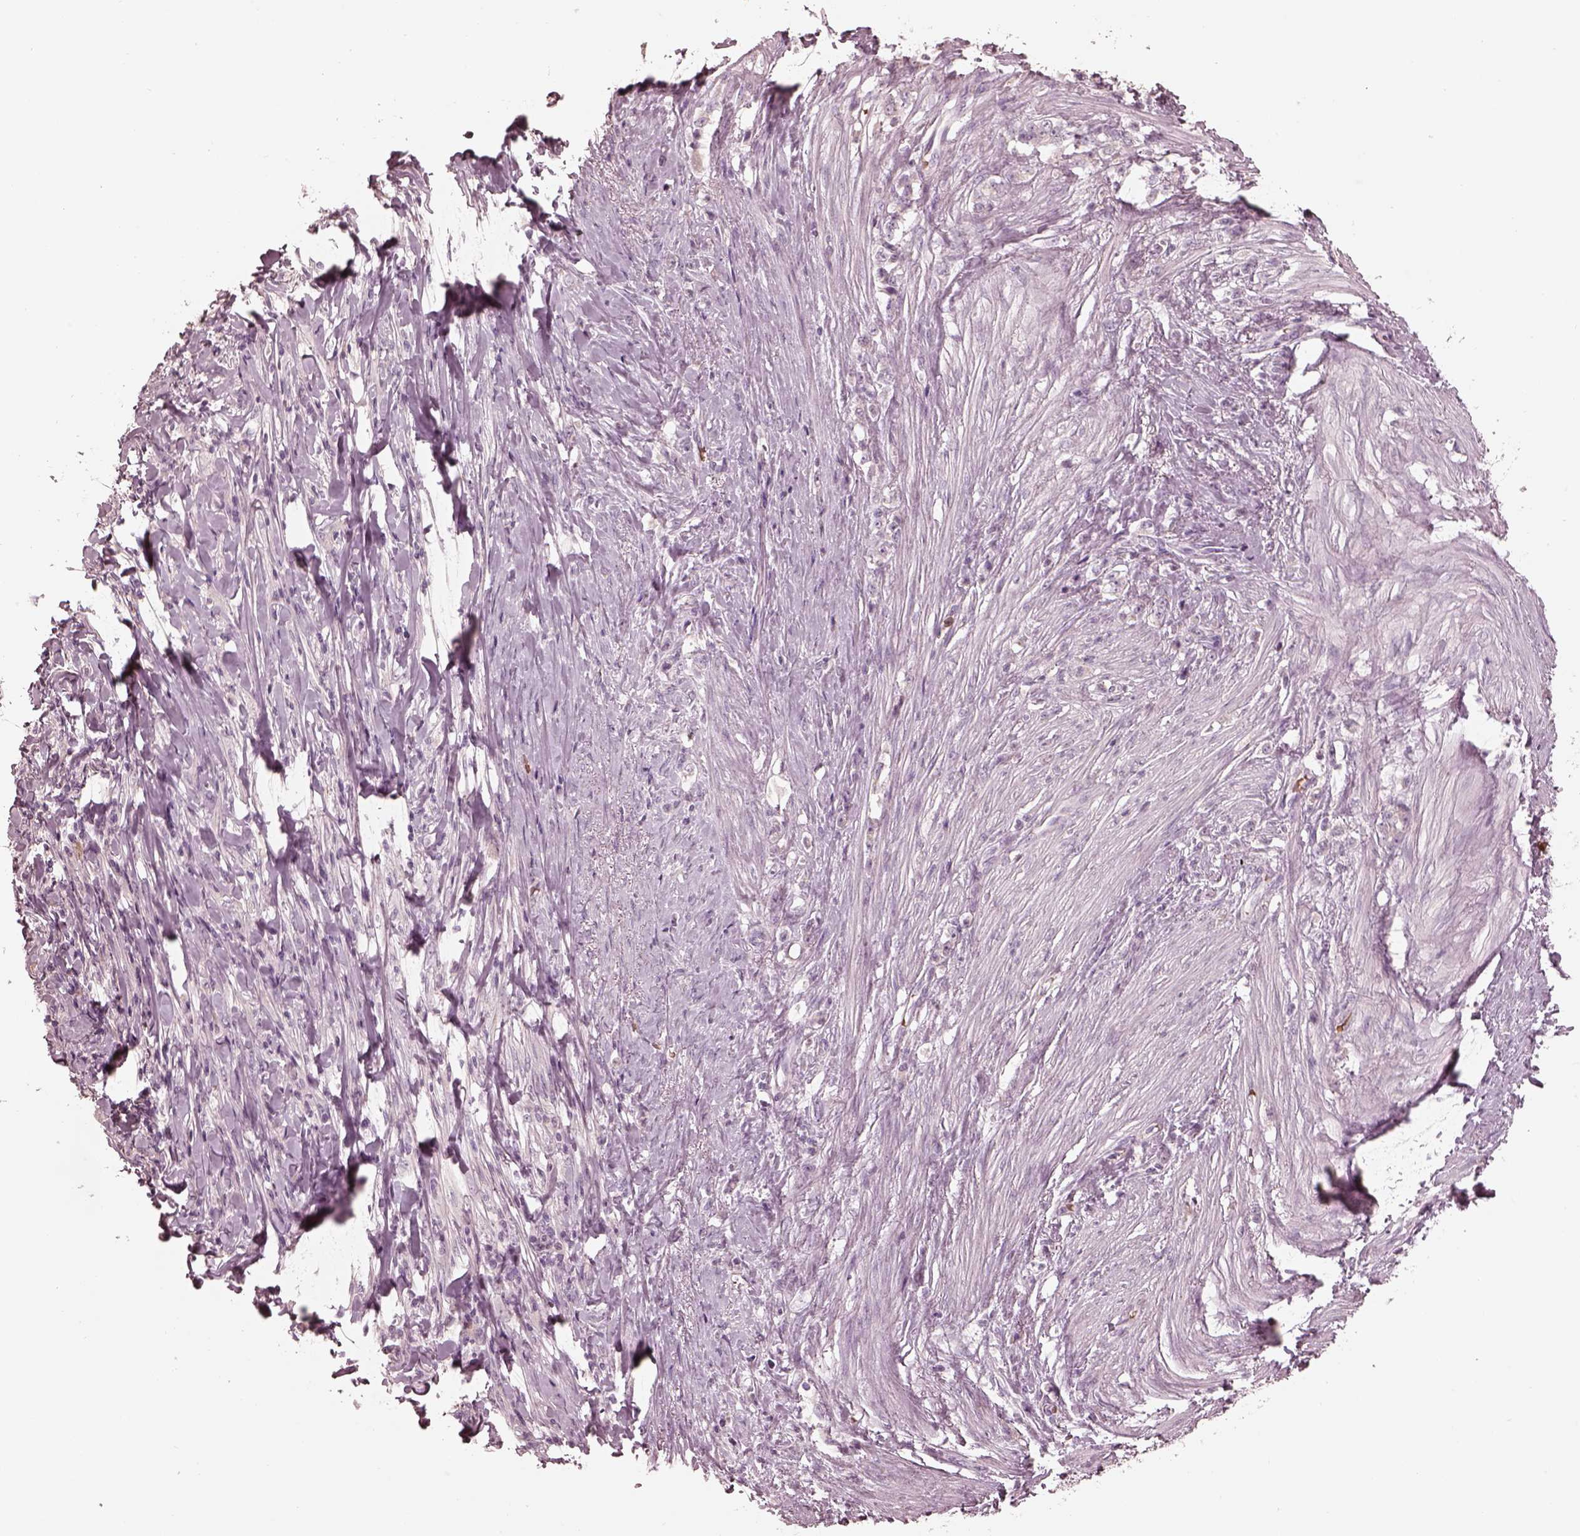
{"staining": {"intensity": "negative", "quantity": "none", "location": "none"}, "tissue": "stomach cancer", "cell_type": "Tumor cells", "image_type": "cancer", "snomed": [{"axis": "morphology", "description": "Adenocarcinoma, NOS"}, {"axis": "topography", "description": "Stomach, lower"}], "caption": "The immunohistochemistry (IHC) micrograph has no significant staining in tumor cells of stomach adenocarcinoma tissue. (Immunohistochemistry (ihc), brightfield microscopy, high magnification).", "gene": "ANKLE1", "patient": {"sex": "male", "age": 88}}